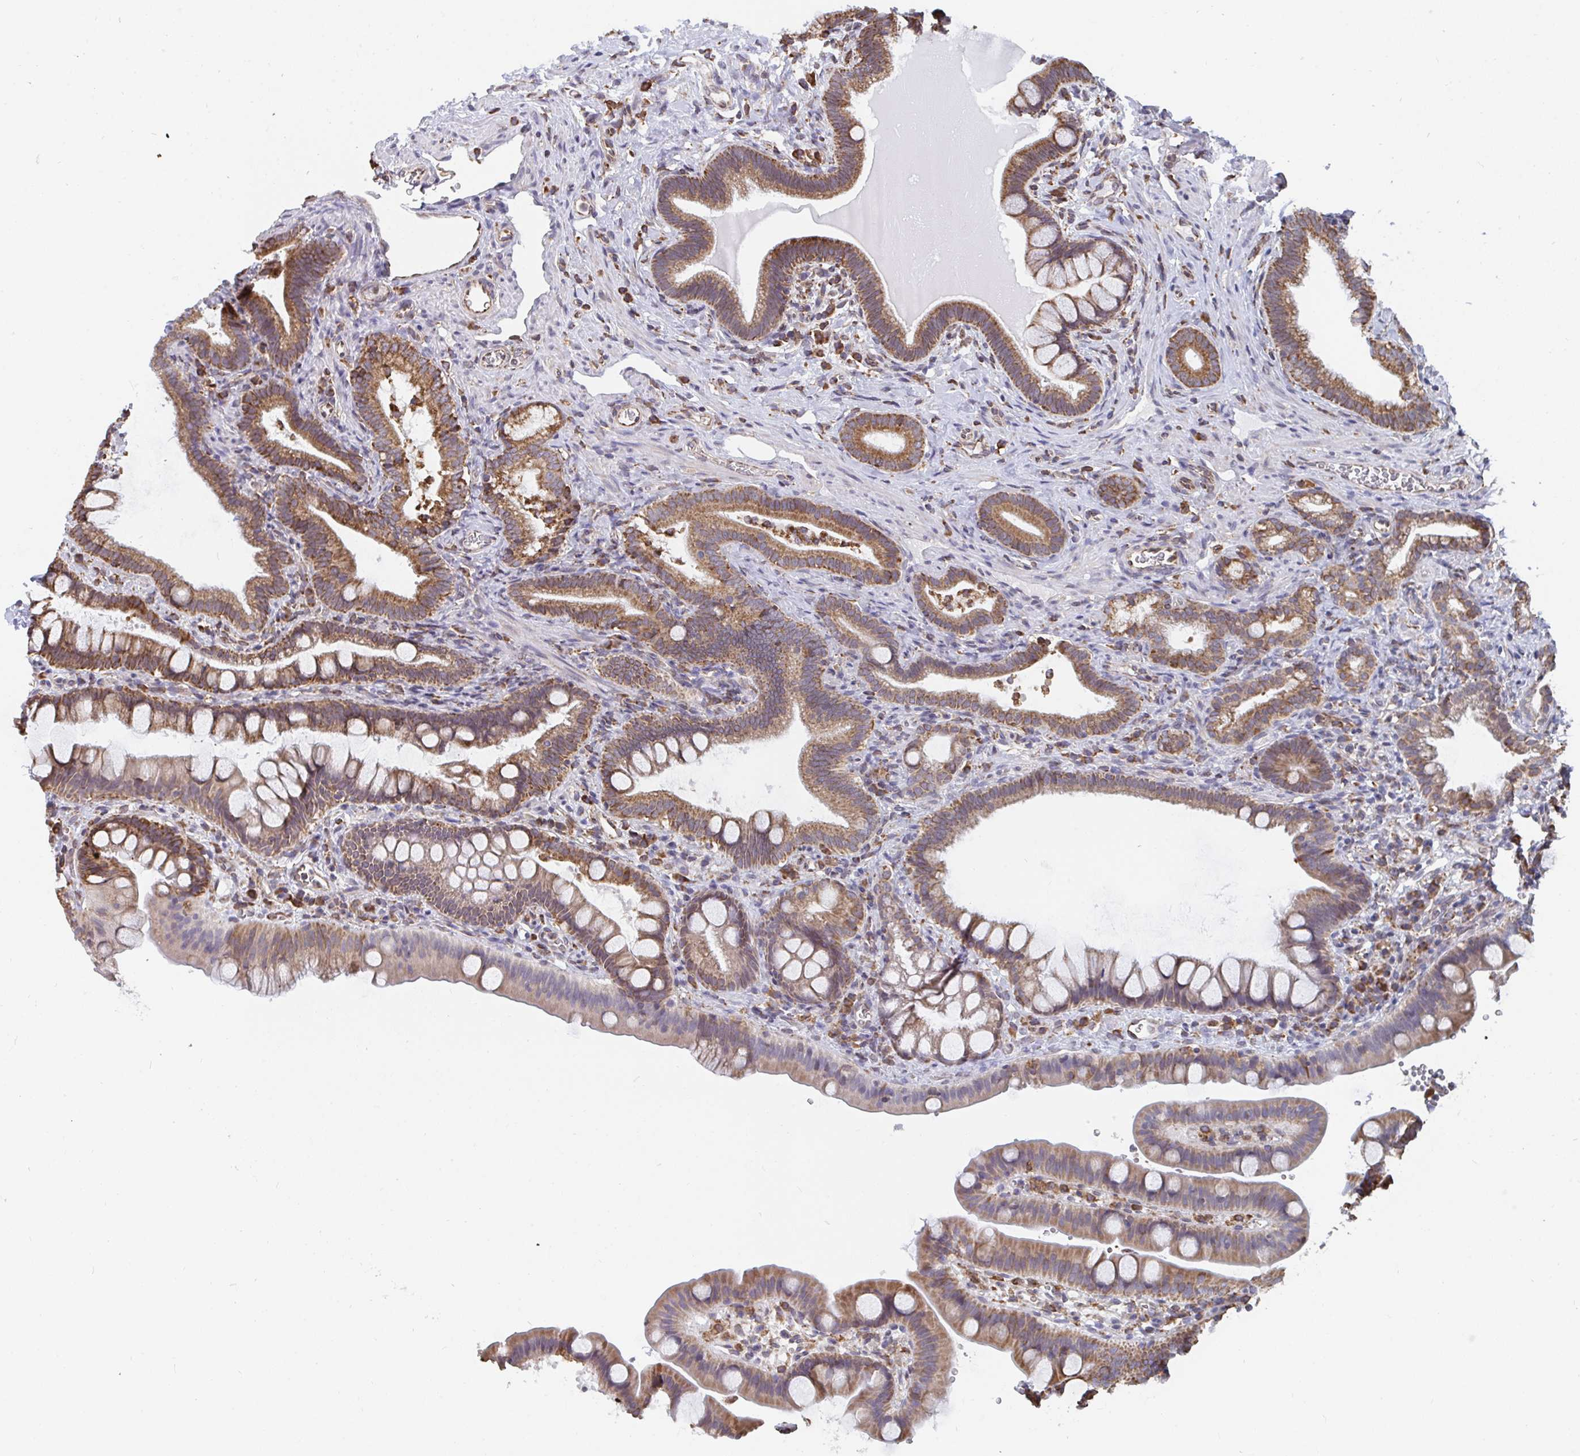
{"staining": {"intensity": "moderate", "quantity": ">75%", "location": "cytoplasmic/membranous"}, "tissue": "duodenum", "cell_type": "Glandular cells", "image_type": "normal", "snomed": [{"axis": "morphology", "description": "Normal tissue, NOS"}, {"axis": "topography", "description": "Duodenum"}], "caption": "IHC of benign human duodenum shows medium levels of moderate cytoplasmic/membranous positivity in about >75% of glandular cells. The protein is shown in brown color, while the nuclei are stained blue.", "gene": "ELAVL1", "patient": {"sex": "male", "age": 59}}